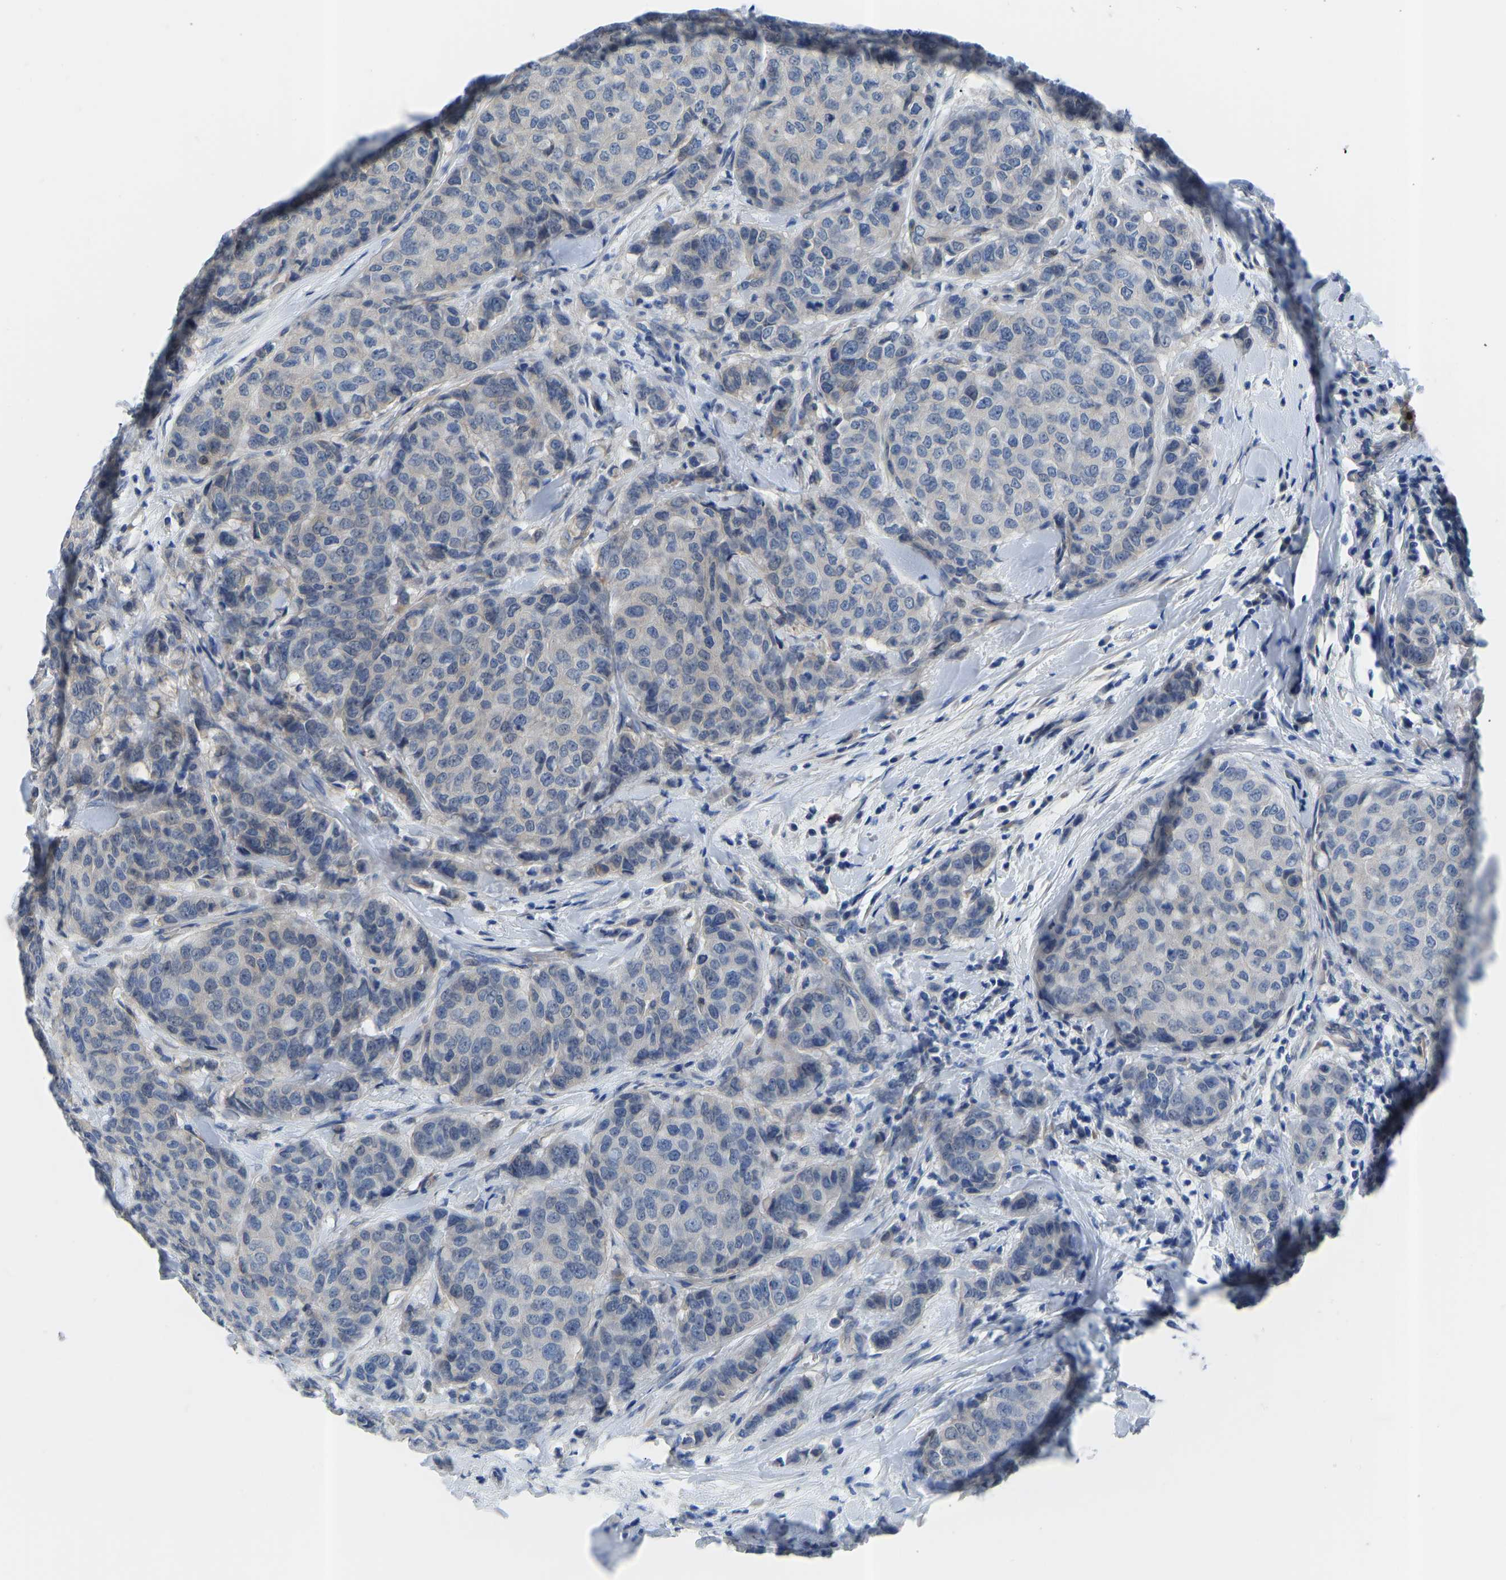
{"staining": {"intensity": "weak", "quantity": "<25%", "location": "cytoplasmic/membranous"}, "tissue": "breast cancer", "cell_type": "Tumor cells", "image_type": "cancer", "snomed": [{"axis": "morphology", "description": "Duct carcinoma"}, {"axis": "topography", "description": "Breast"}], "caption": "Micrograph shows no protein expression in tumor cells of breast cancer (intraductal carcinoma) tissue.", "gene": "RBP1", "patient": {"sex": "female", "age": 27}}